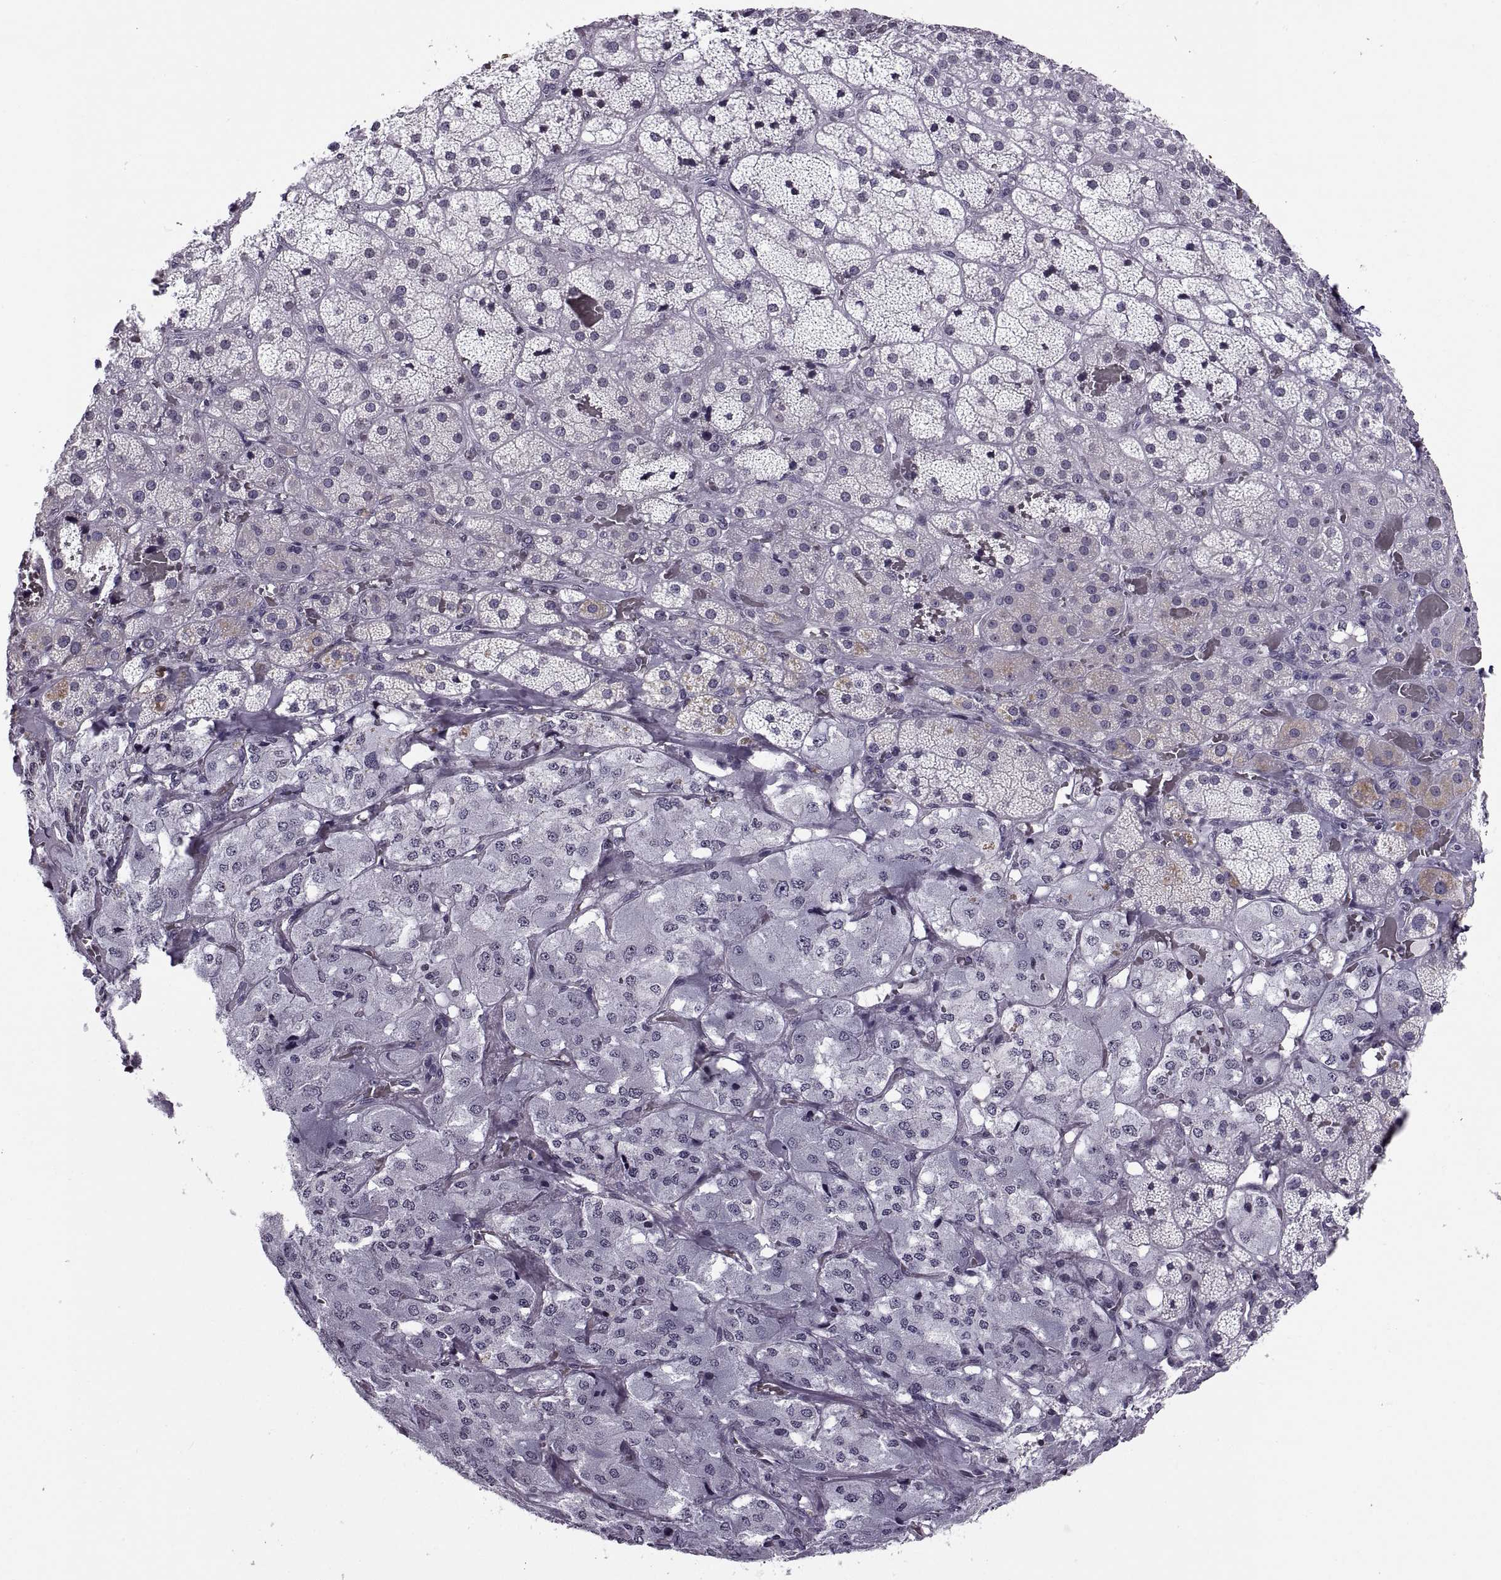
{"staining": {"intensity": "negative", "quantity": "none", "location": "none"}, "tissue": "adrenal gland", "cell_type": "Glandular cells", "image_type": "normal", "snomed": [{"axis": "morphology", "description": "Normal tissue, NOS"}, {"axis": "topography", "description": "Adrenal gland"}], "caption": "Histopathology image shows no significant protein staining in glandular cells of benign adrenal gland. The staining was performed using DAB to visualize the protein expression in brown, while the nuclei were stained in blue with hematoxylin (Magnification: 20x).", "gene": "H1", "patient": {"sex": "male", "age": 57}}